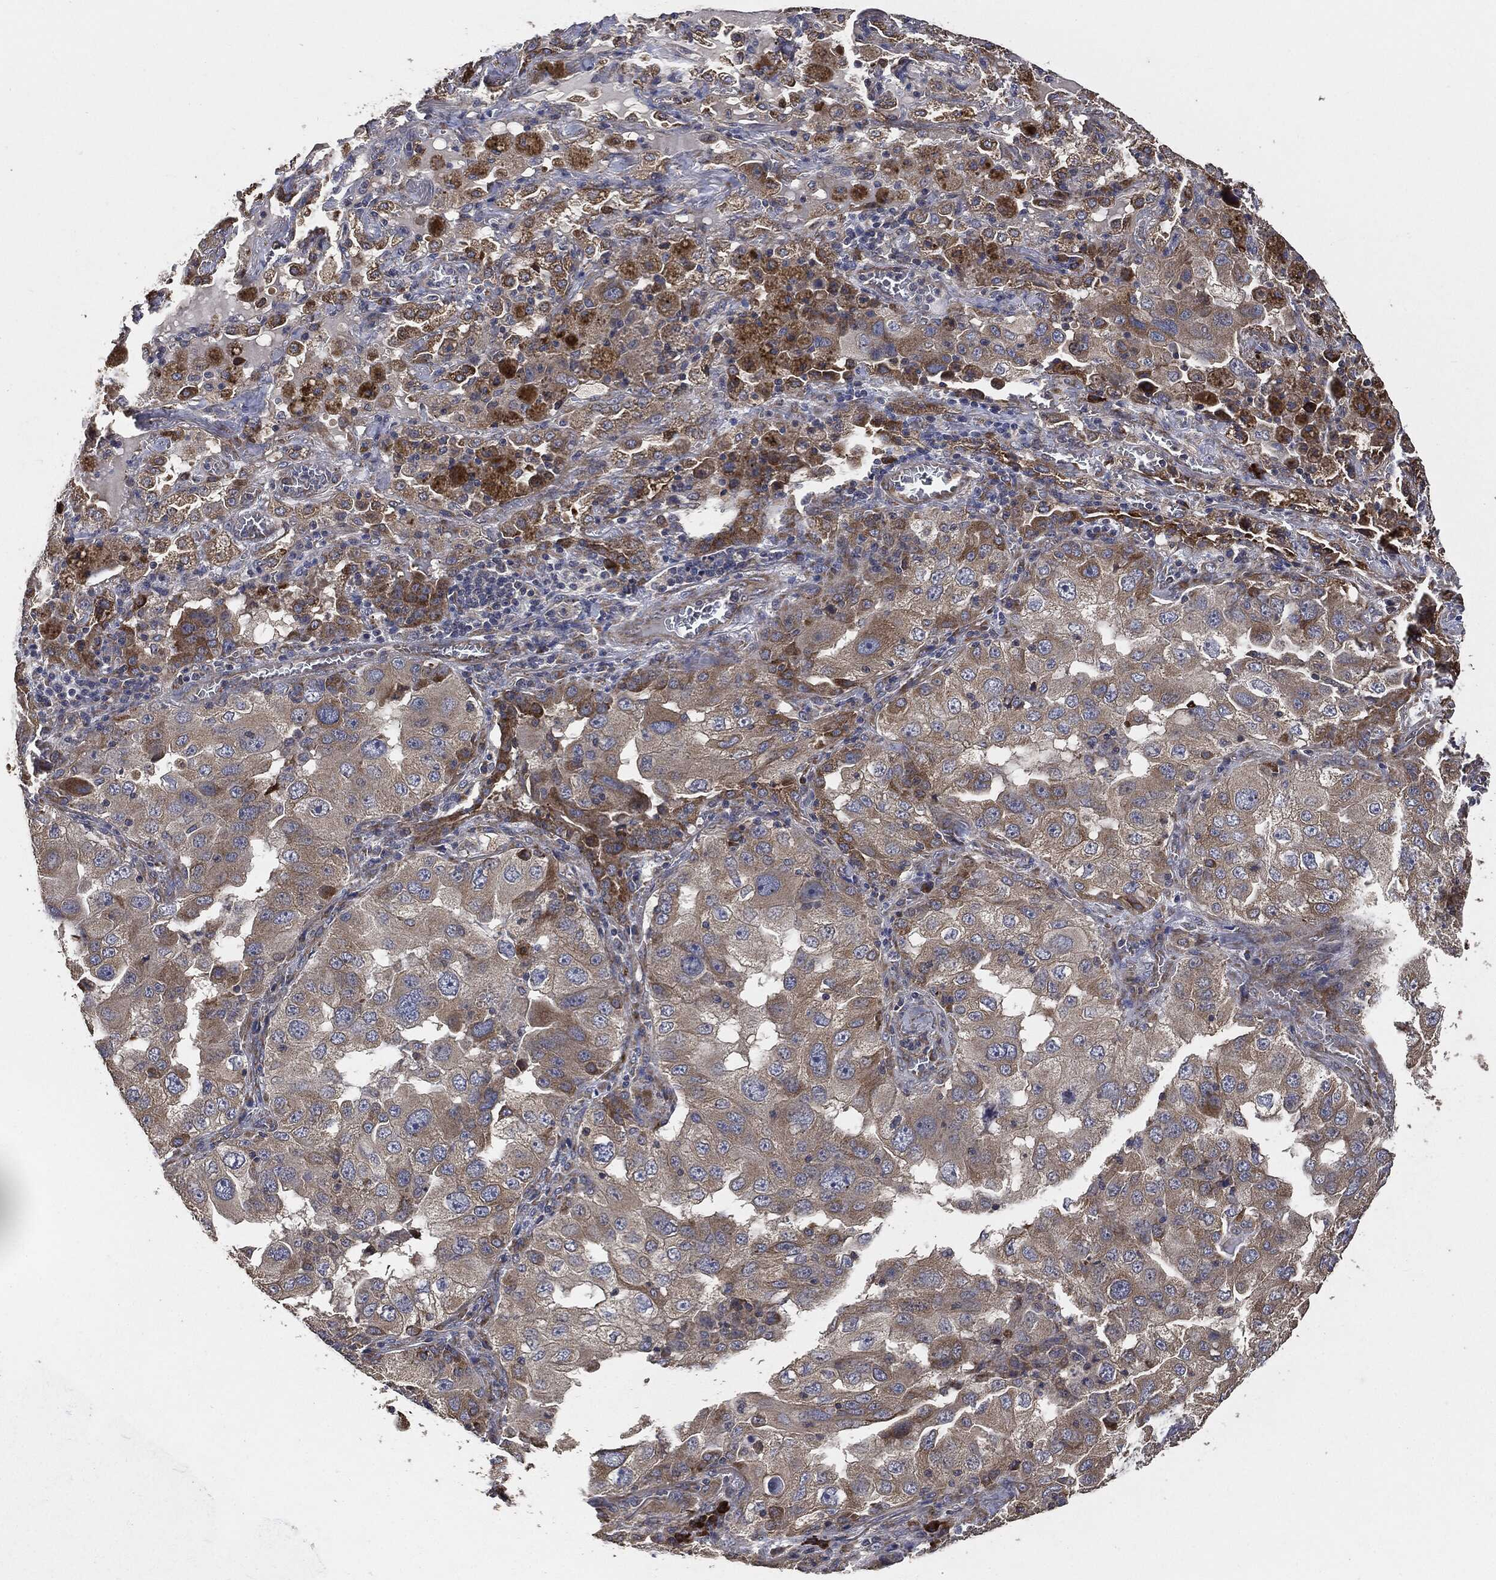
{"staining": {"intensity": "strong", "quantity": "25%-75%", "location": "cytoplasmic/membranous"}, "tissue": "lung cancer", "cell_type": "Tumor cells", "image_type": "cancer", "snomed": [{"axis": "morphology", "description": "Adenocarcinoma, NOS"}, {"axis": "topography", "description": "Lung"}], "caption": "Immunohistochemistry (IHC) (DAB (3,3'-diaminobenzidine)) staining of adenocarcinoma (lung) reveals strong cytoplasmic/membranous protein staining in approximately 25%-75% of tumor cells. (brown staining indicates protein expression, while blue staining denotes nuclei).", "gene": "STK3", "patient": {"sex": "female", "age": 61}}